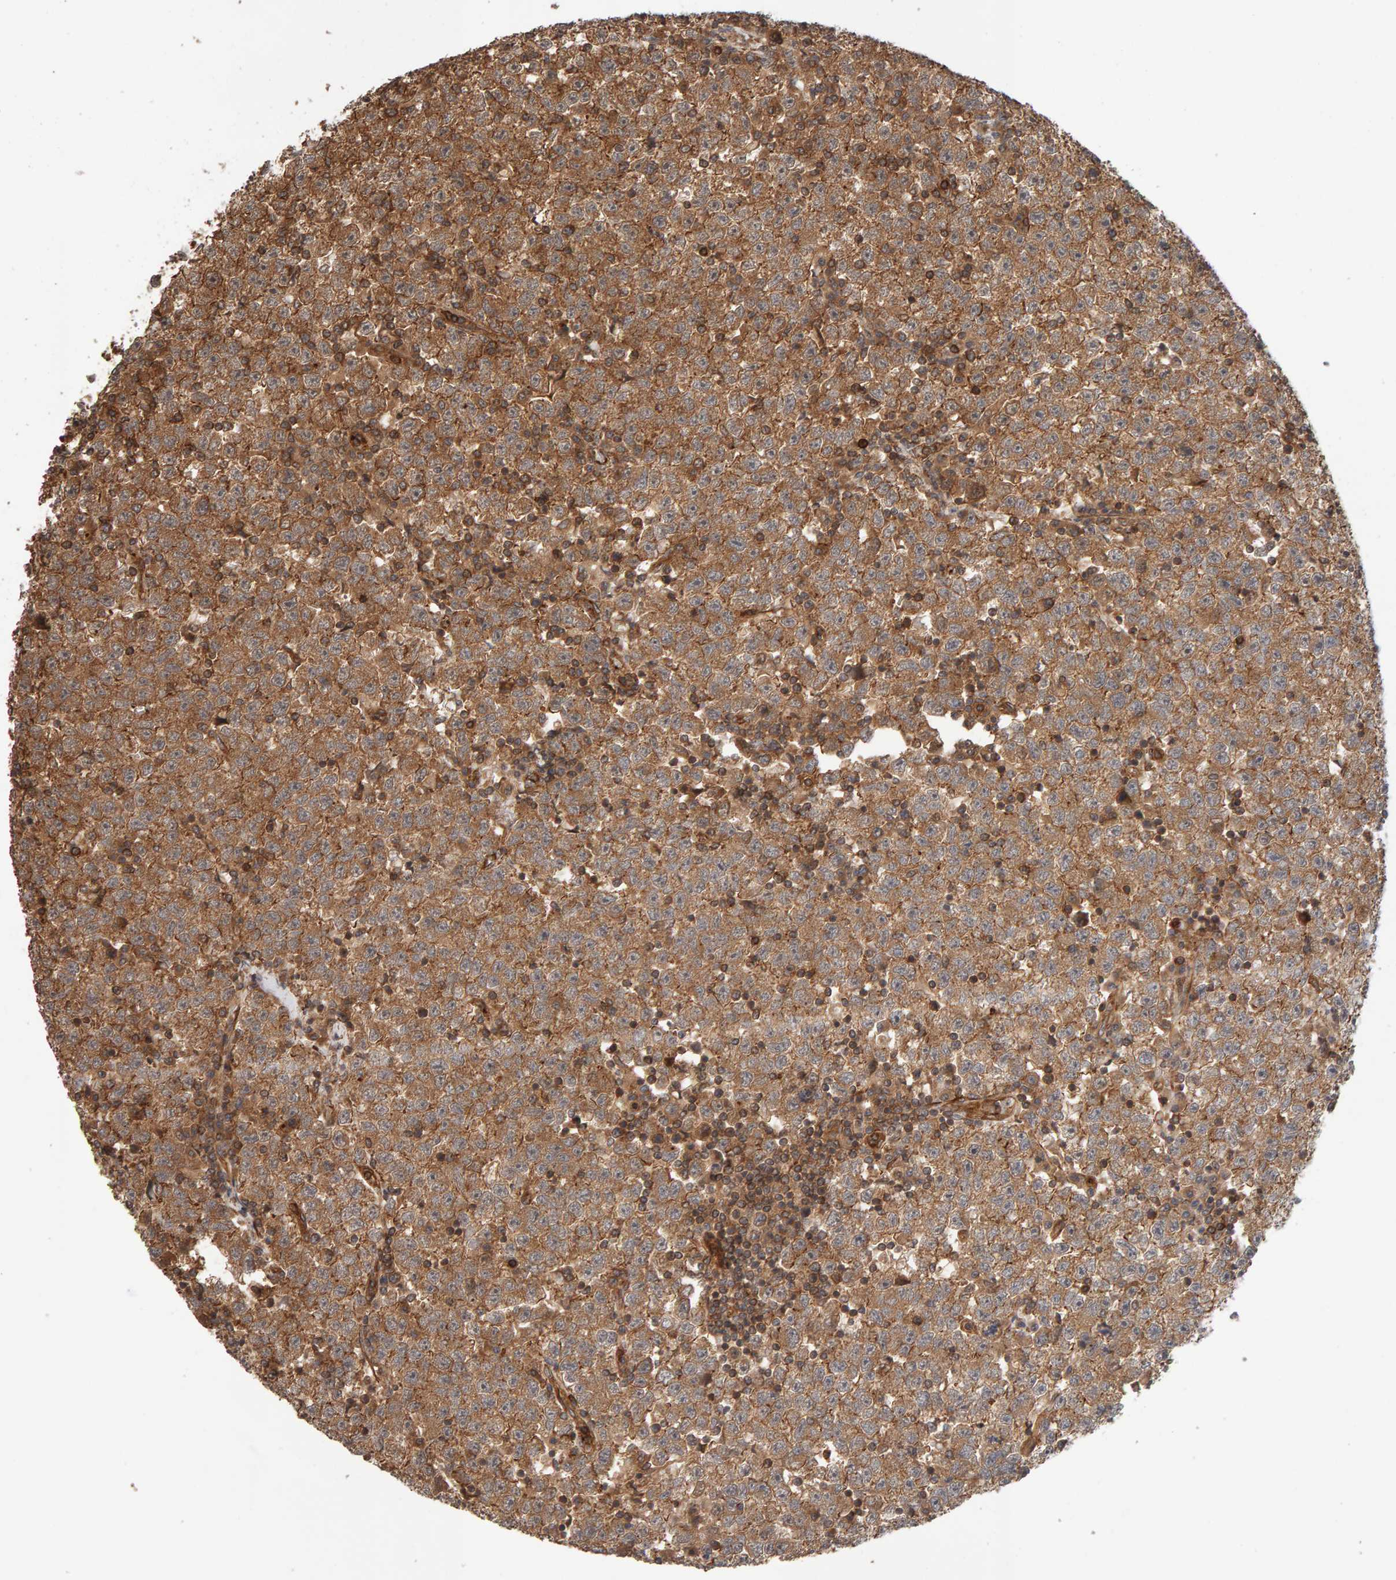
{"staining": {"intensity": "weak", "quantity": ">75%", "location": "cytoplasmic/membranous"}, "tissue": "testis cancer", "cell_type": "Tumor cells", "image_type": "cancer", "snomed": [{"axis": "morphology", "description": "Seminoma, NOS"}, {"axis": "topography", "description": "Testis"}], "caption": "Brown immunohistochemical staining in human testis cancer (seminoma) exhibits weak cytoplasmic/membranous staining in approximately >75% of tumor cells.", "gene": "SYNRG", "patient": {"sex": "male", "age": 22}}